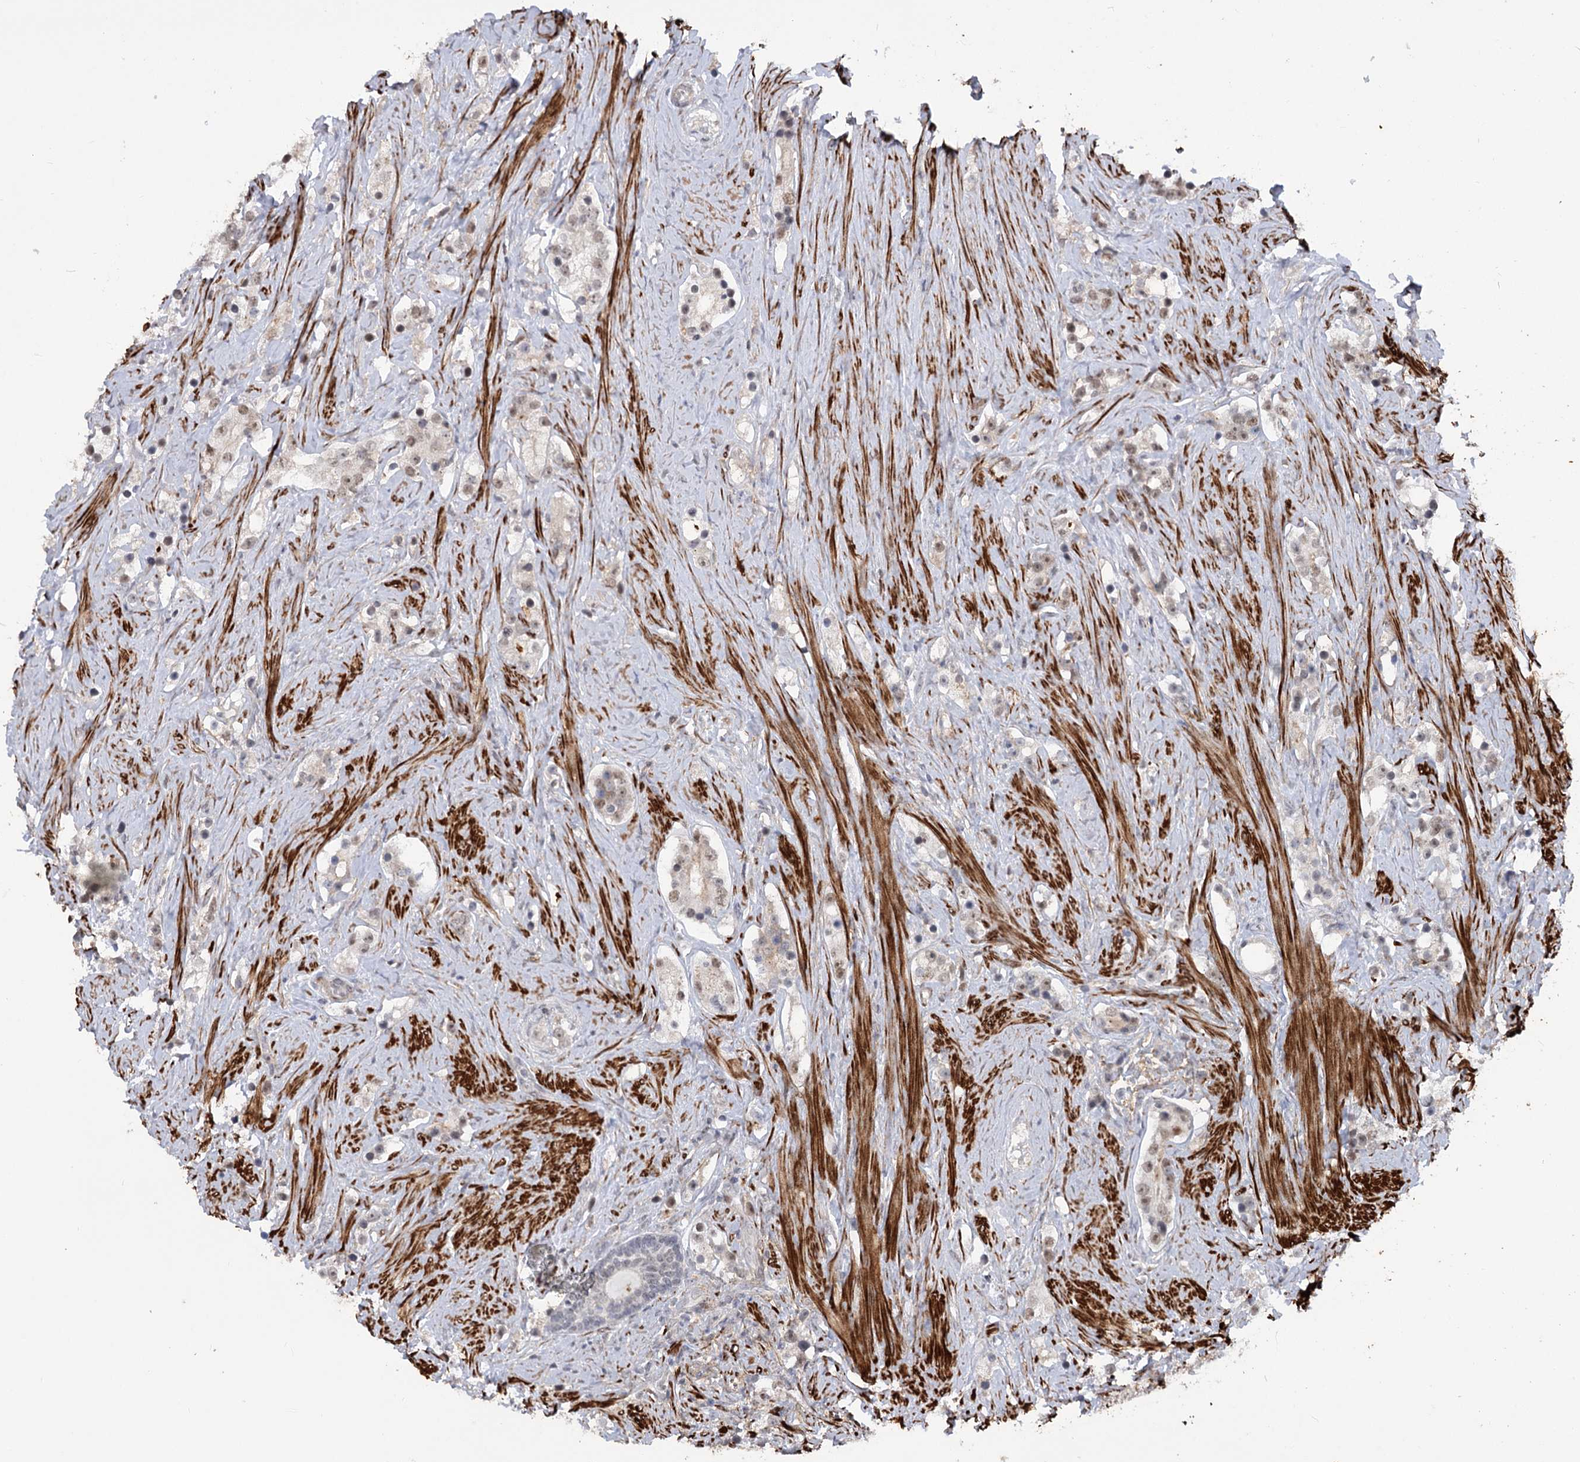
{"staining": {"intensity": "weak", "quantity": ">75%", "location": "nuclear"}, "tissue": "prostate cancer", "cell_type": "Tumor cells", "image_type": "cancer", "snomed": [{"axis": "morphology", "description": "Adenocarcinoma, High grade"}, {"axis": "topography", "description": "Prostate"}], "caption": "Adenocarcinoma (high-grade) (prostate) stained with a brown dye displays weak nuclear positive expression in approximately >75% of tumor cells.", "gene": "ZSCAN23", "patient": {"sex": "male", "age": 63}}